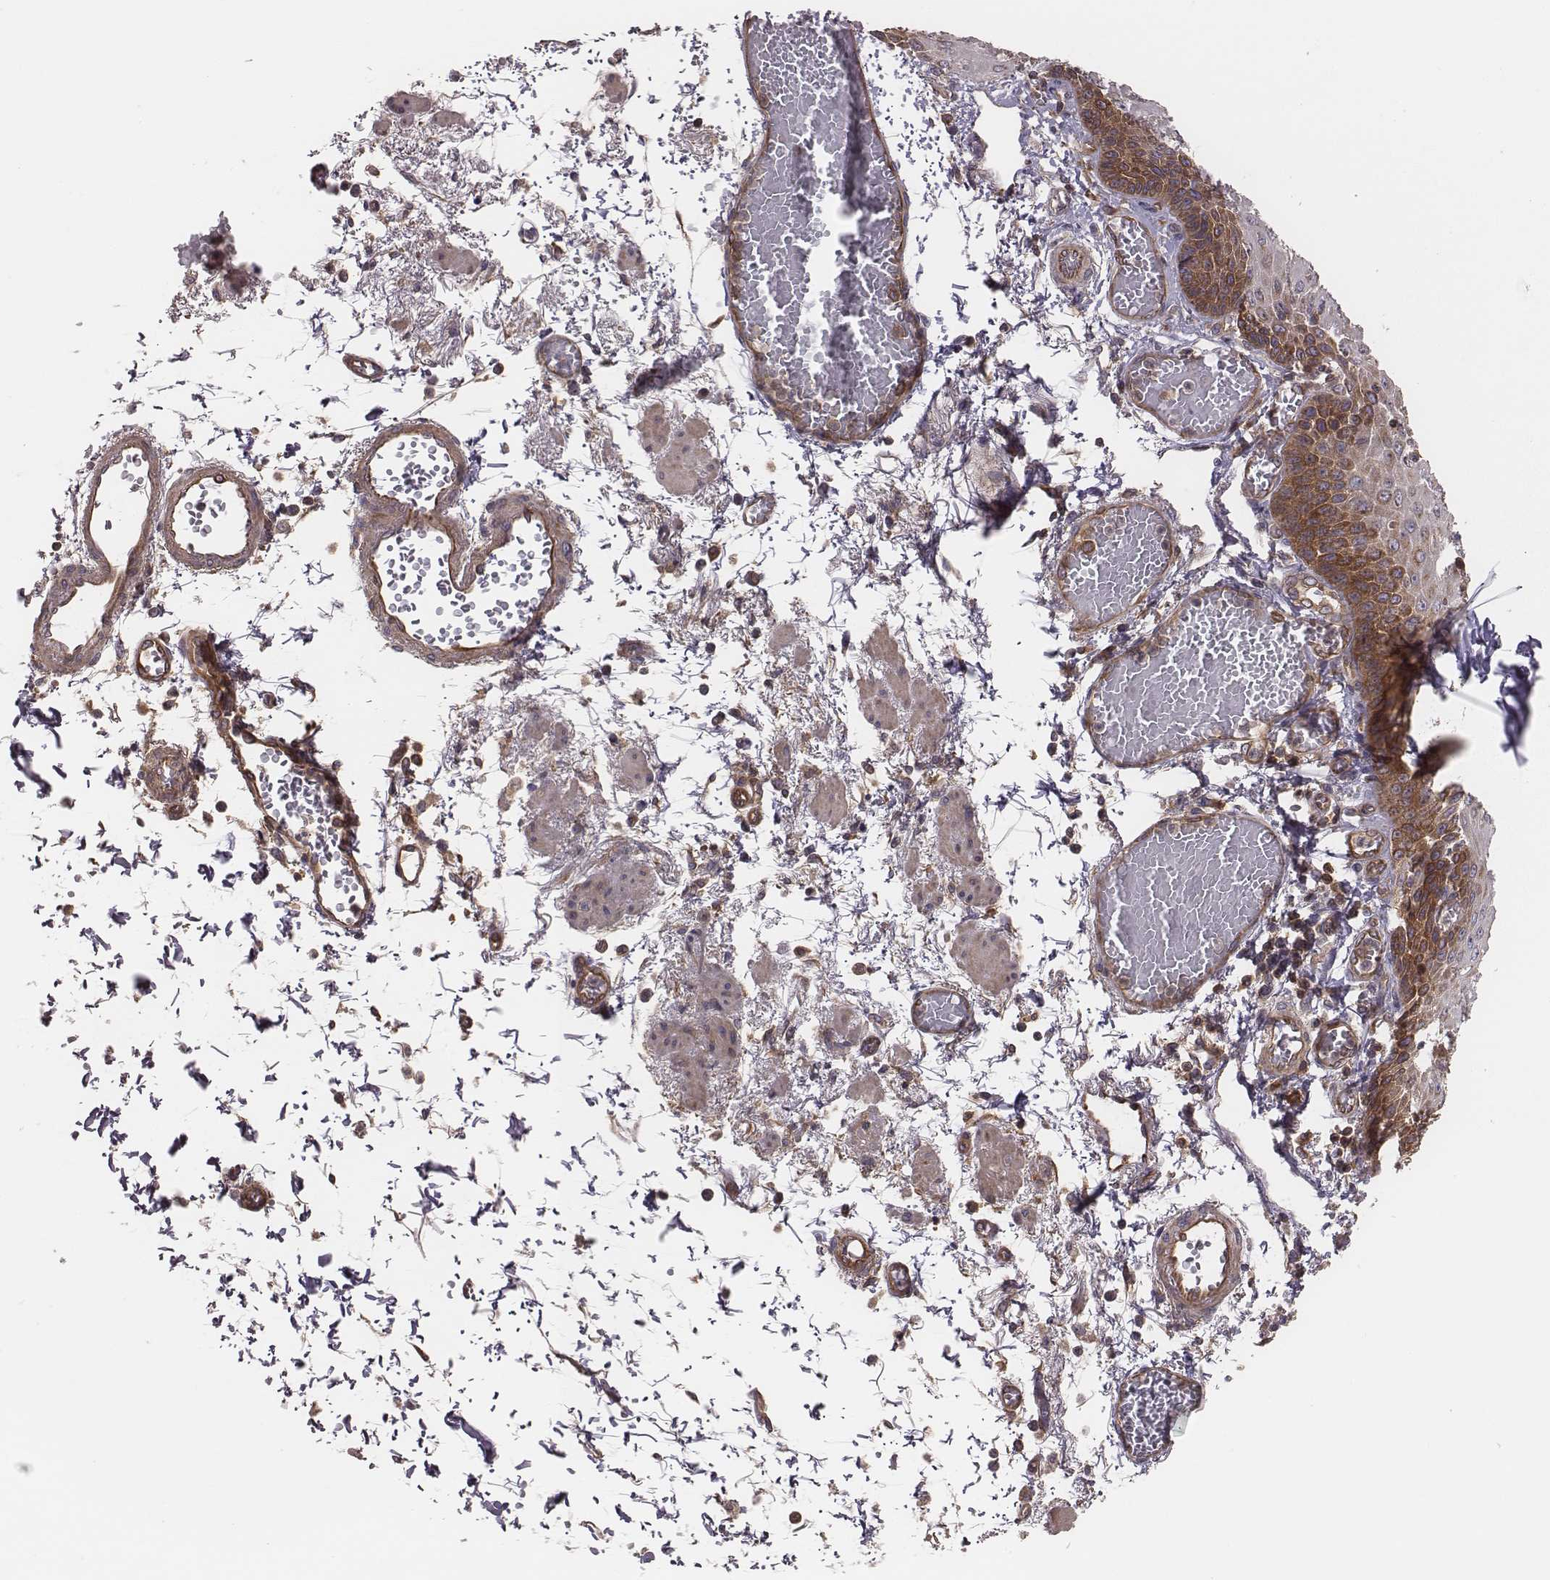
{"staining": {"intensity": "moderate", "quantity": "25%-75%", "location": "cytoplasmic/membranous"}, "tissue": "esophagus", "cell_type": "Squamous epithelial cells", "image_type": "normal", "snomed": [{"axis": "morphology", "description": "Normal tissue, NOS"}, {"axis": "morphology", "description": "Adenocarcinoma, NOS"}, {"axis": "topography", "description": "Esophagus"}], "caption": "Protein expression analysis of unremarkable human esophagus reveals moderate cytoplasmic/membranous staining in about 25%-75% of squamous epithelial cells.", "gene": "CAD", "patient": {"sex": "male", "age": 81}}